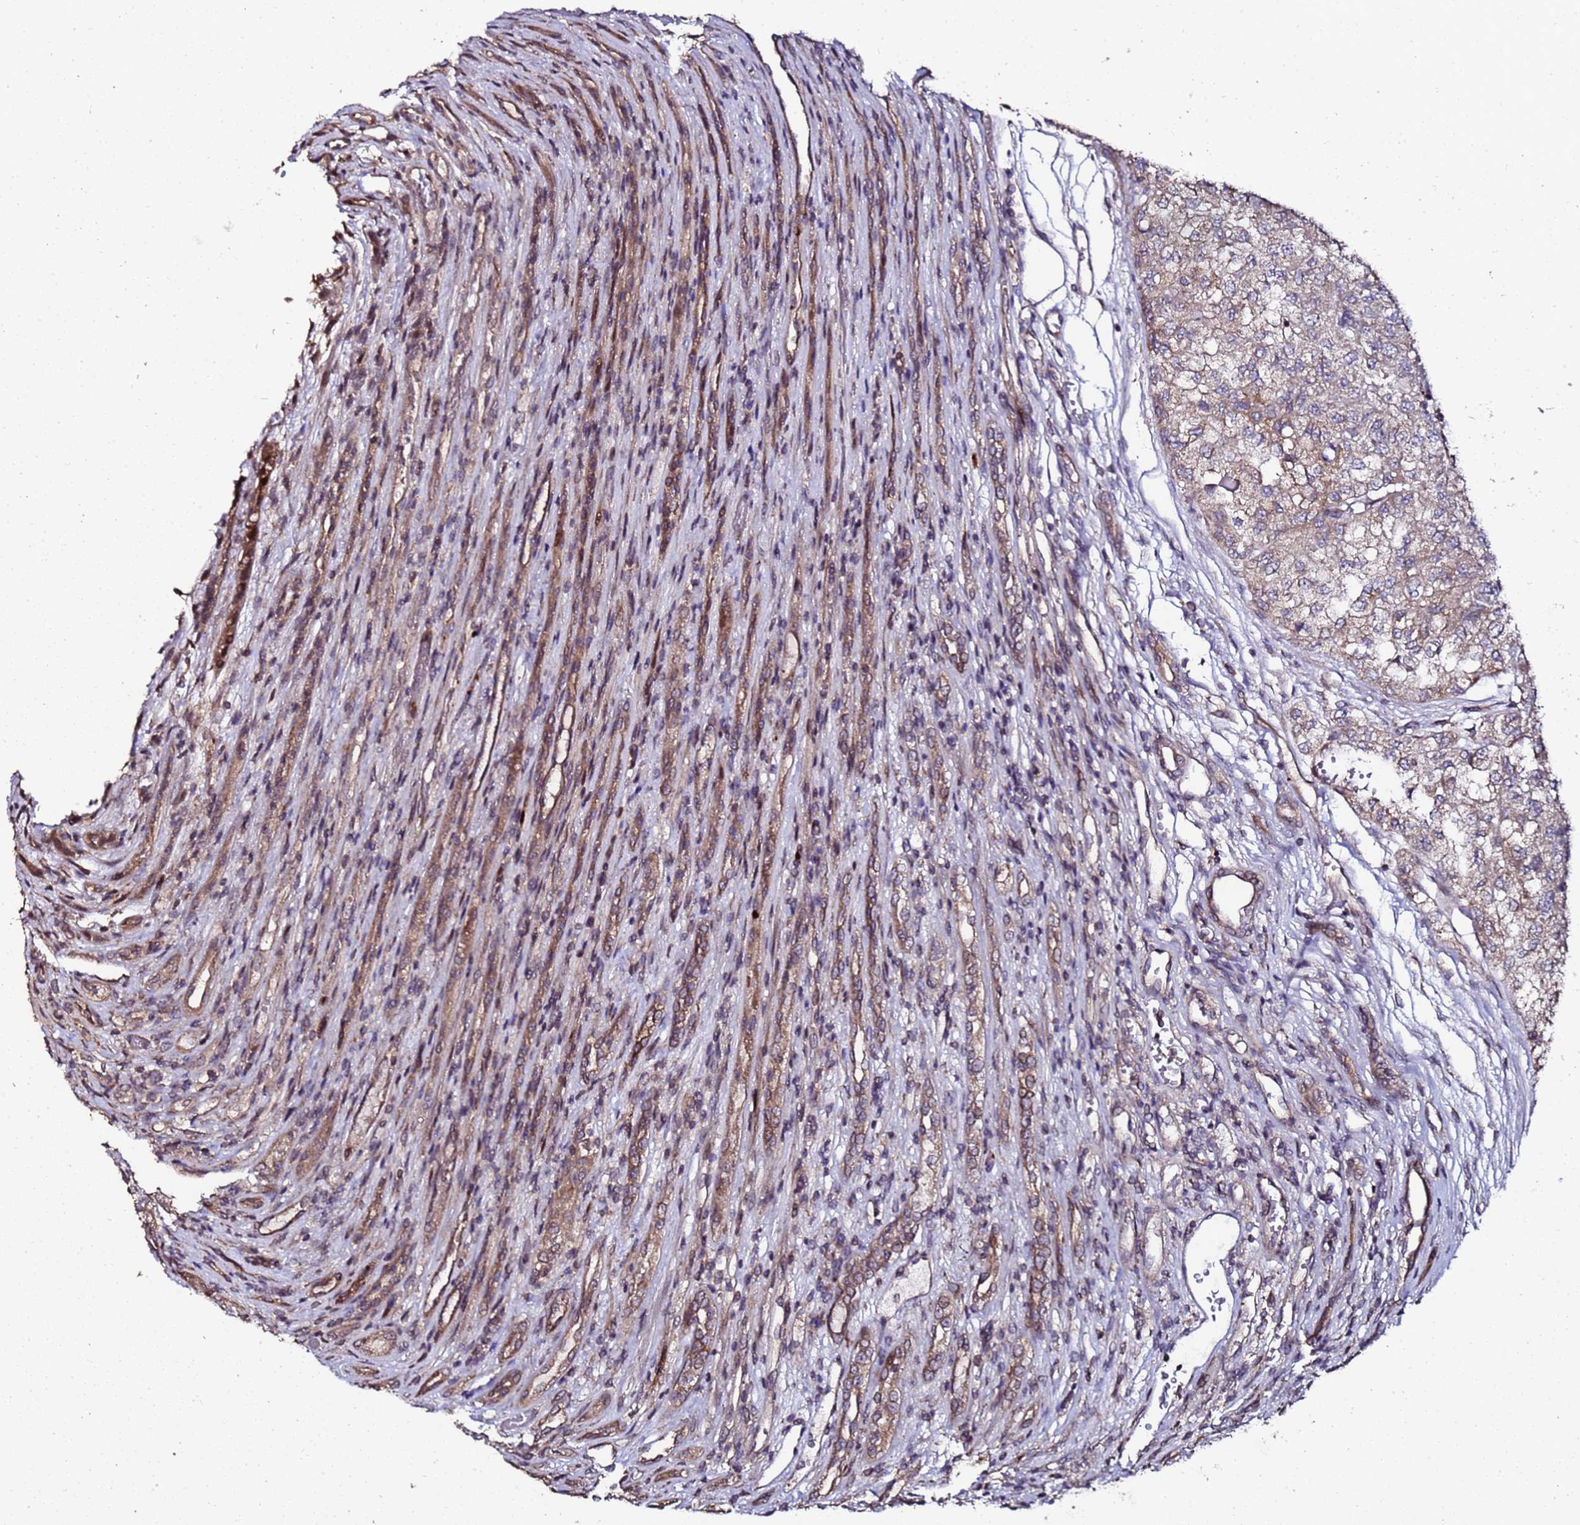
{"staining": {"intensity": "weak", "quantity": "<25%", "location": "cytoplasmic/membranous"}, "tissue": "renal cancer", "cell_type": "Tumor cells", "image_type": "cancer", "snomed": [{"axis": "morphology", "description": "Adenocarcinoma, NOS"}, {"axis": "topography", "description": "Kidney"}], "caption": "Tumor cells show no significant positivity in renal adenocarcinoma. (DAB (3,3'-diaminobenzidine) immunohistochemistry (IHC) visualized using brightfield microscopy, high magnification).", "gene": "PRODH", "patient": {"sex": "female", "age": 54}}